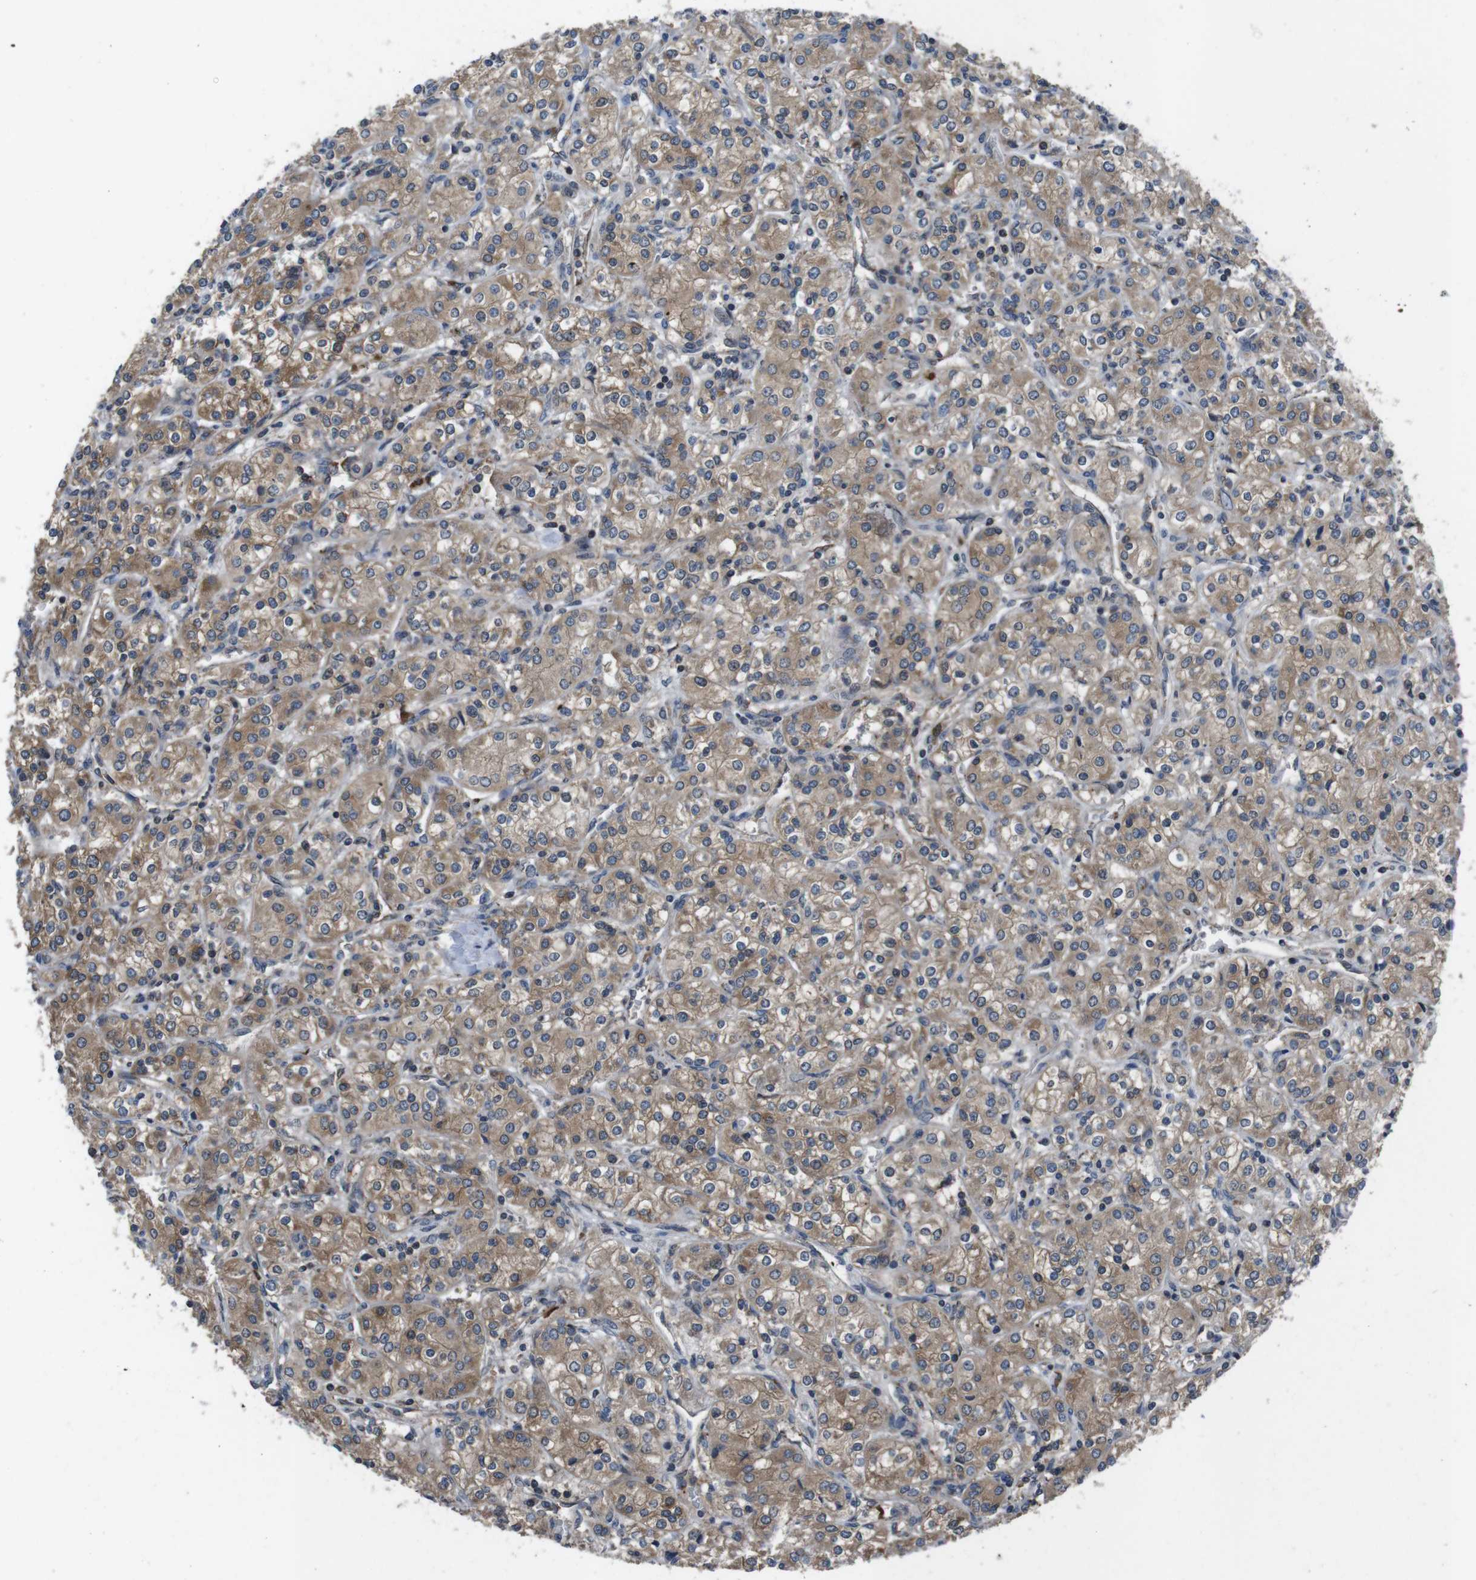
{"staining": {"intensity": "moderate", "quantity": ">75%", "location": "cytoplasmic/membranous"}, "tissue": "renal cancer", "cell_type": "Tumor cells", "image_type": "cancer", "snomed": [{"axis": "morphology", "description": "Adenocarcinoma, NOS"}, {"axis": "topography", "description": "Kidney"}], "caption": "A brown stain labels moderate cytoplasmic/membranous expression of a protein in renal cancer (adenocarcinoma) tumor cells. The staining was performed using DAB to visualize the protein expression in brown, while the nuclei were stained in blue with hematoxylin (Magnification: 20x).", "gene": "SLC22A23", "patient": {"sex": "male", "age": 77}}